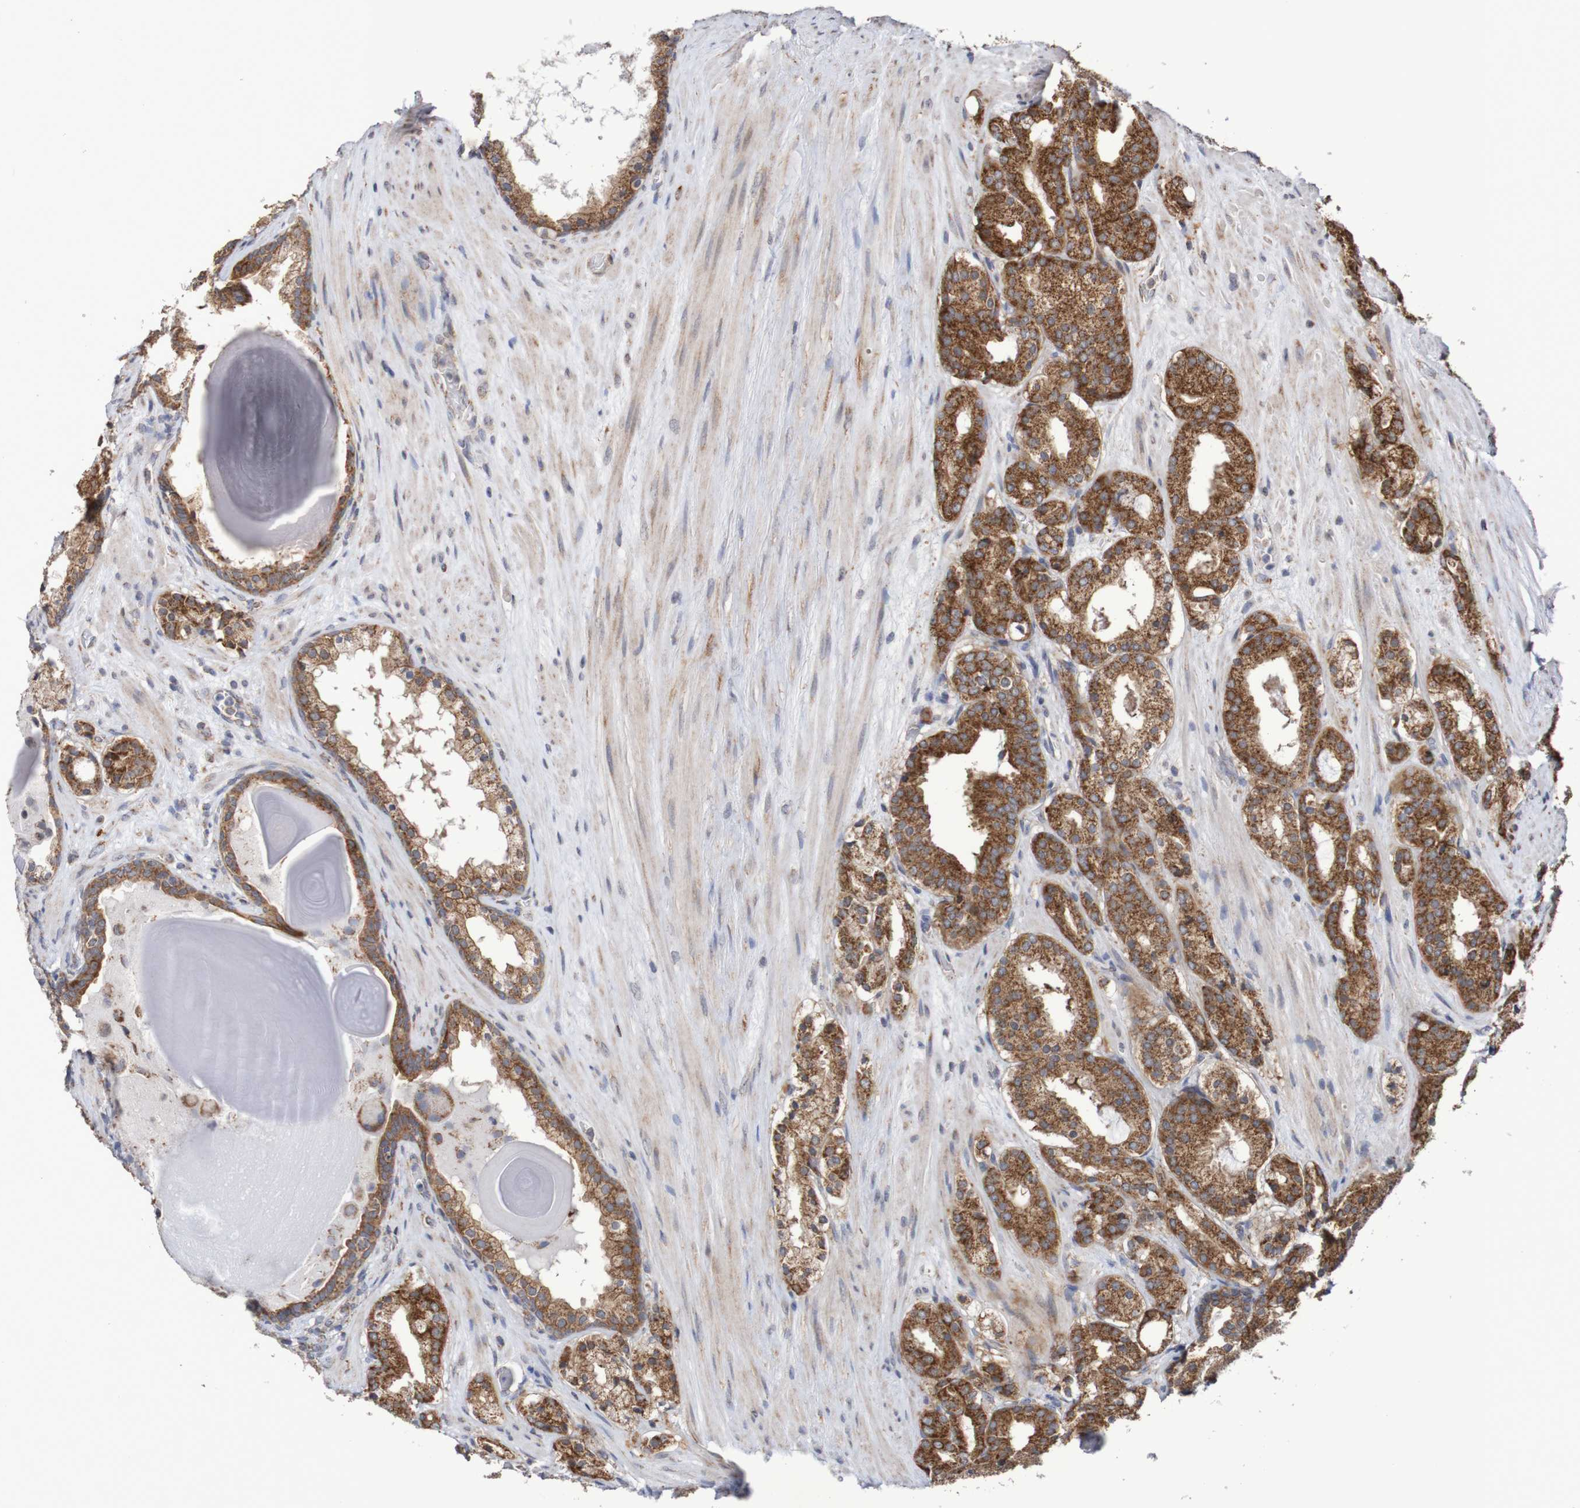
{"staining": {"intensity": "strong", "quantity": ">75%", "location": "cytoplasmic/membranous"}, "tissue": "prostate cancer", "cell_type": "Tumor cells", "image_type": "cancer", "snomed": [{"axis": "morphology", "description": "Adenocarcinoma, Low grade"}, {"axis": "topography", "description": "Prostate"}], "caption": "Immunohistochemical staining of prostate adenocarcinoma (low-grade) demonstrates high levels of strong cytoplasmic/membranous protein expression in about >75% of tumor cells. Using DAB (3,3'-diaminobenzidine) (brown) and hematoxylin (blue) stains, captured at high magnification using brightfield microscopy.", "gene": "DVL1", "patient": {"sex": "male", "age": 69}}